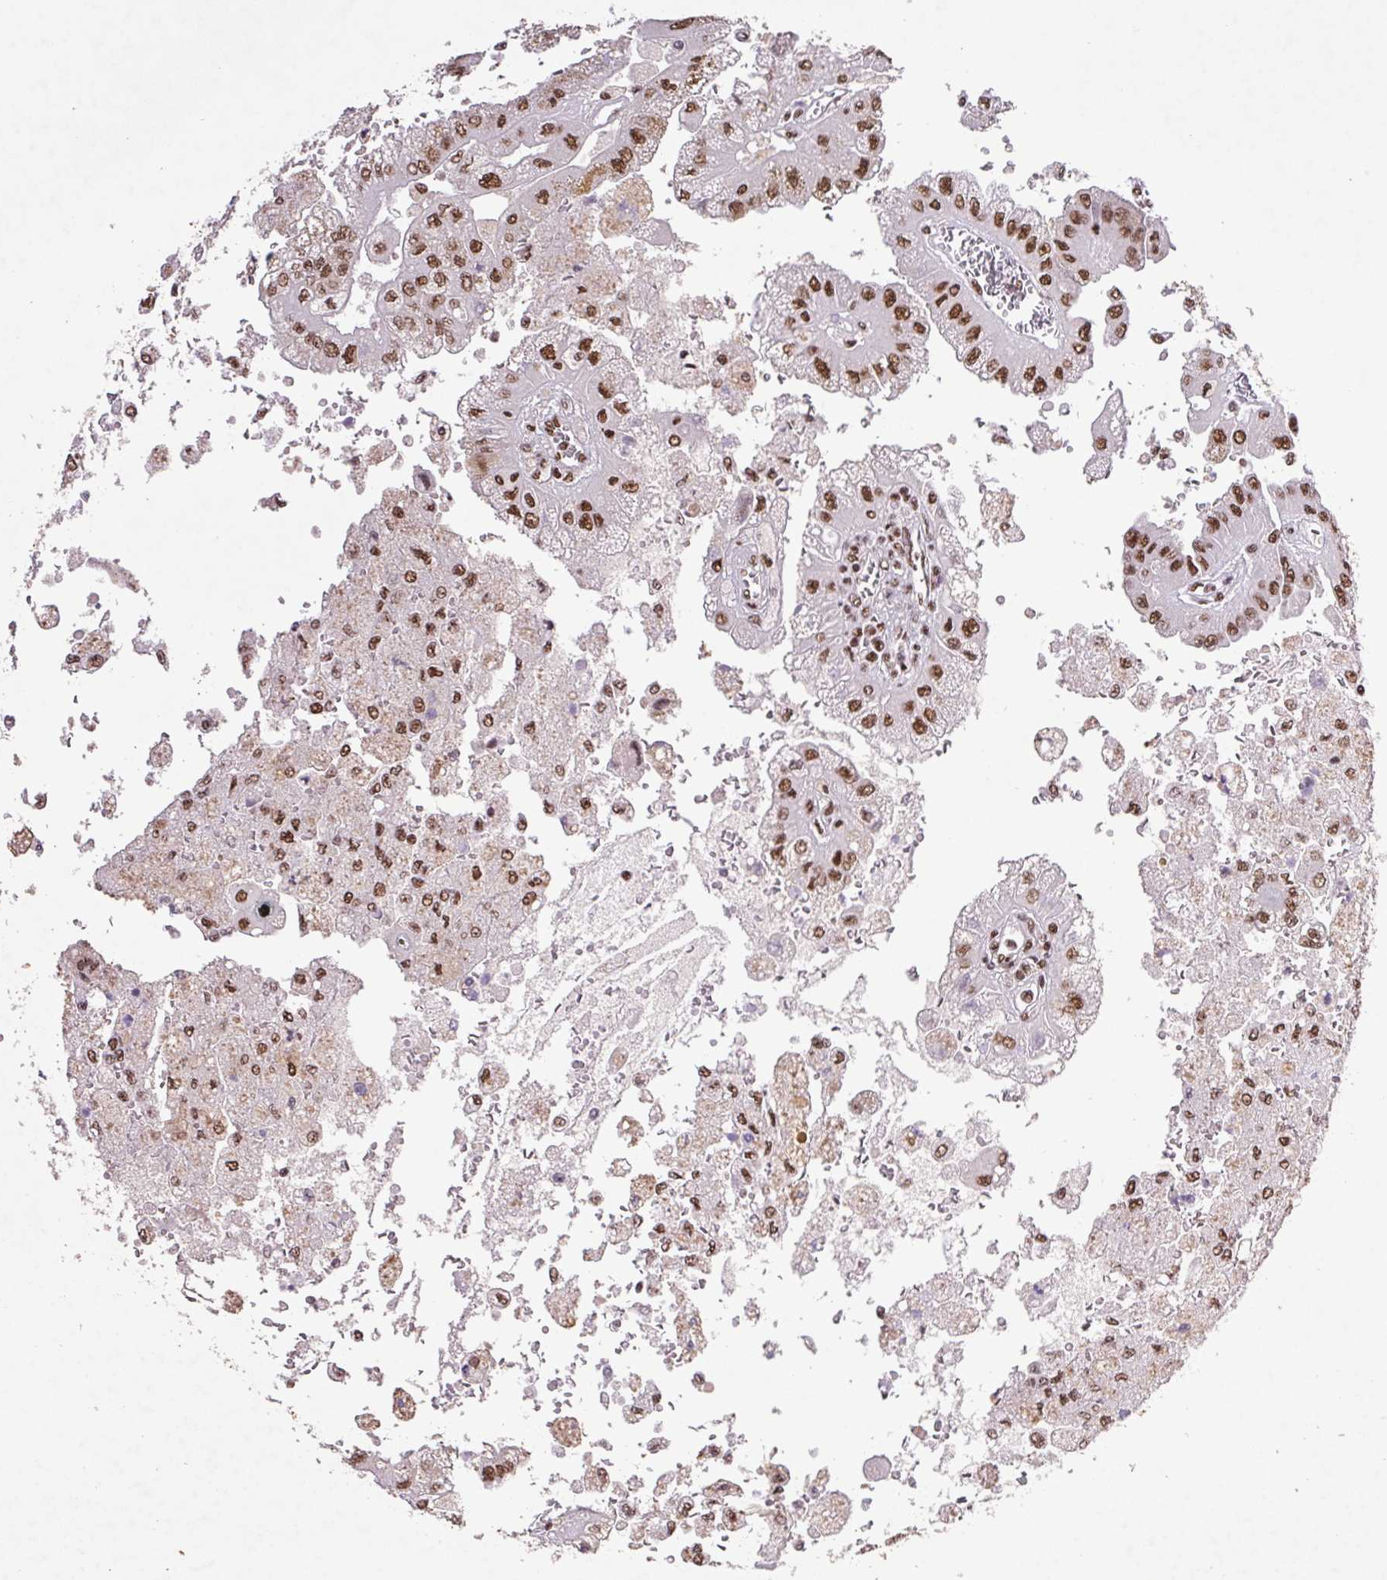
{"staining": {"intensity": "strong", "quantity": ">75%", "location": "nuclear"}, "tissue": "renal cancer", "cell_type": "Tumor cells", "image_type": "cancer", "snomed": [{"axis": "morphology", "description": "Adenocarcinoma, NOS"}, {"axis": "topography", "description": "Kidney"}], "caption": "Strong nuclear expression for a protein is seen in approximately >75% of tumor cells of renal cancer (adenocarcinoma) using immunohistochemistry.", "gene": "LDLRAD4", "patient": {"sex": "male", "age": 58}}